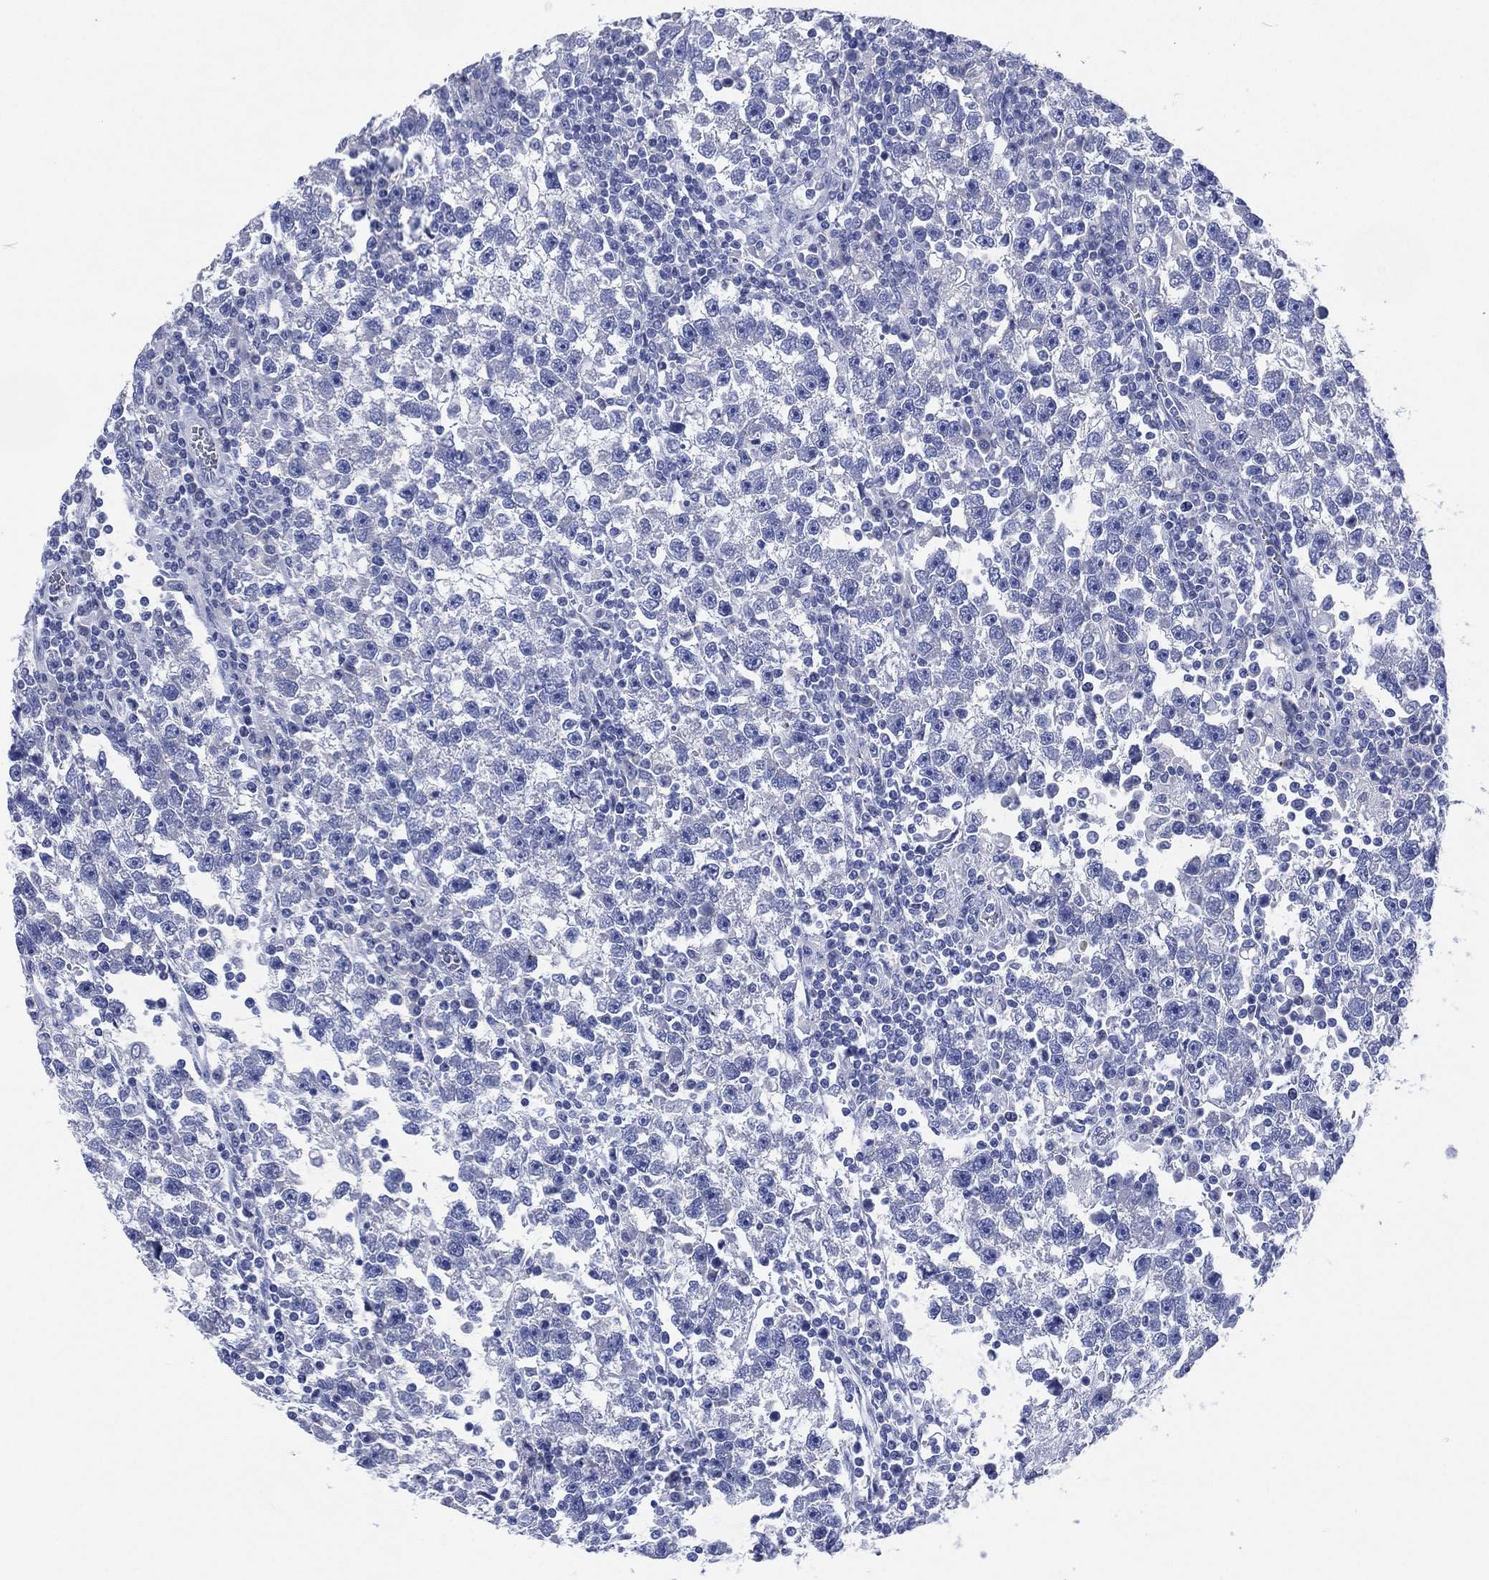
{"staining": {"intensity": "negative", "quantity": "none", "location": "none"}, "tissue": "testis cancer", "cell_type": "Tumor cells", "image_type": "cancer", "snomed": [{"axis": "morphology", "description": "Seminoma, NOS"}, {"axis": "topography", "description": "Testis"}], "caption": "A high-resolution image shows immunohistochemistry staining of testis cancer, which displays no significant positivity in tumor cells. (DAB immunohistochemistry (IHC) visualized using brightfield microscopy, high magnification).", "gene": "SLC9C2", "patient": {"sex": "male", "age": 47}}